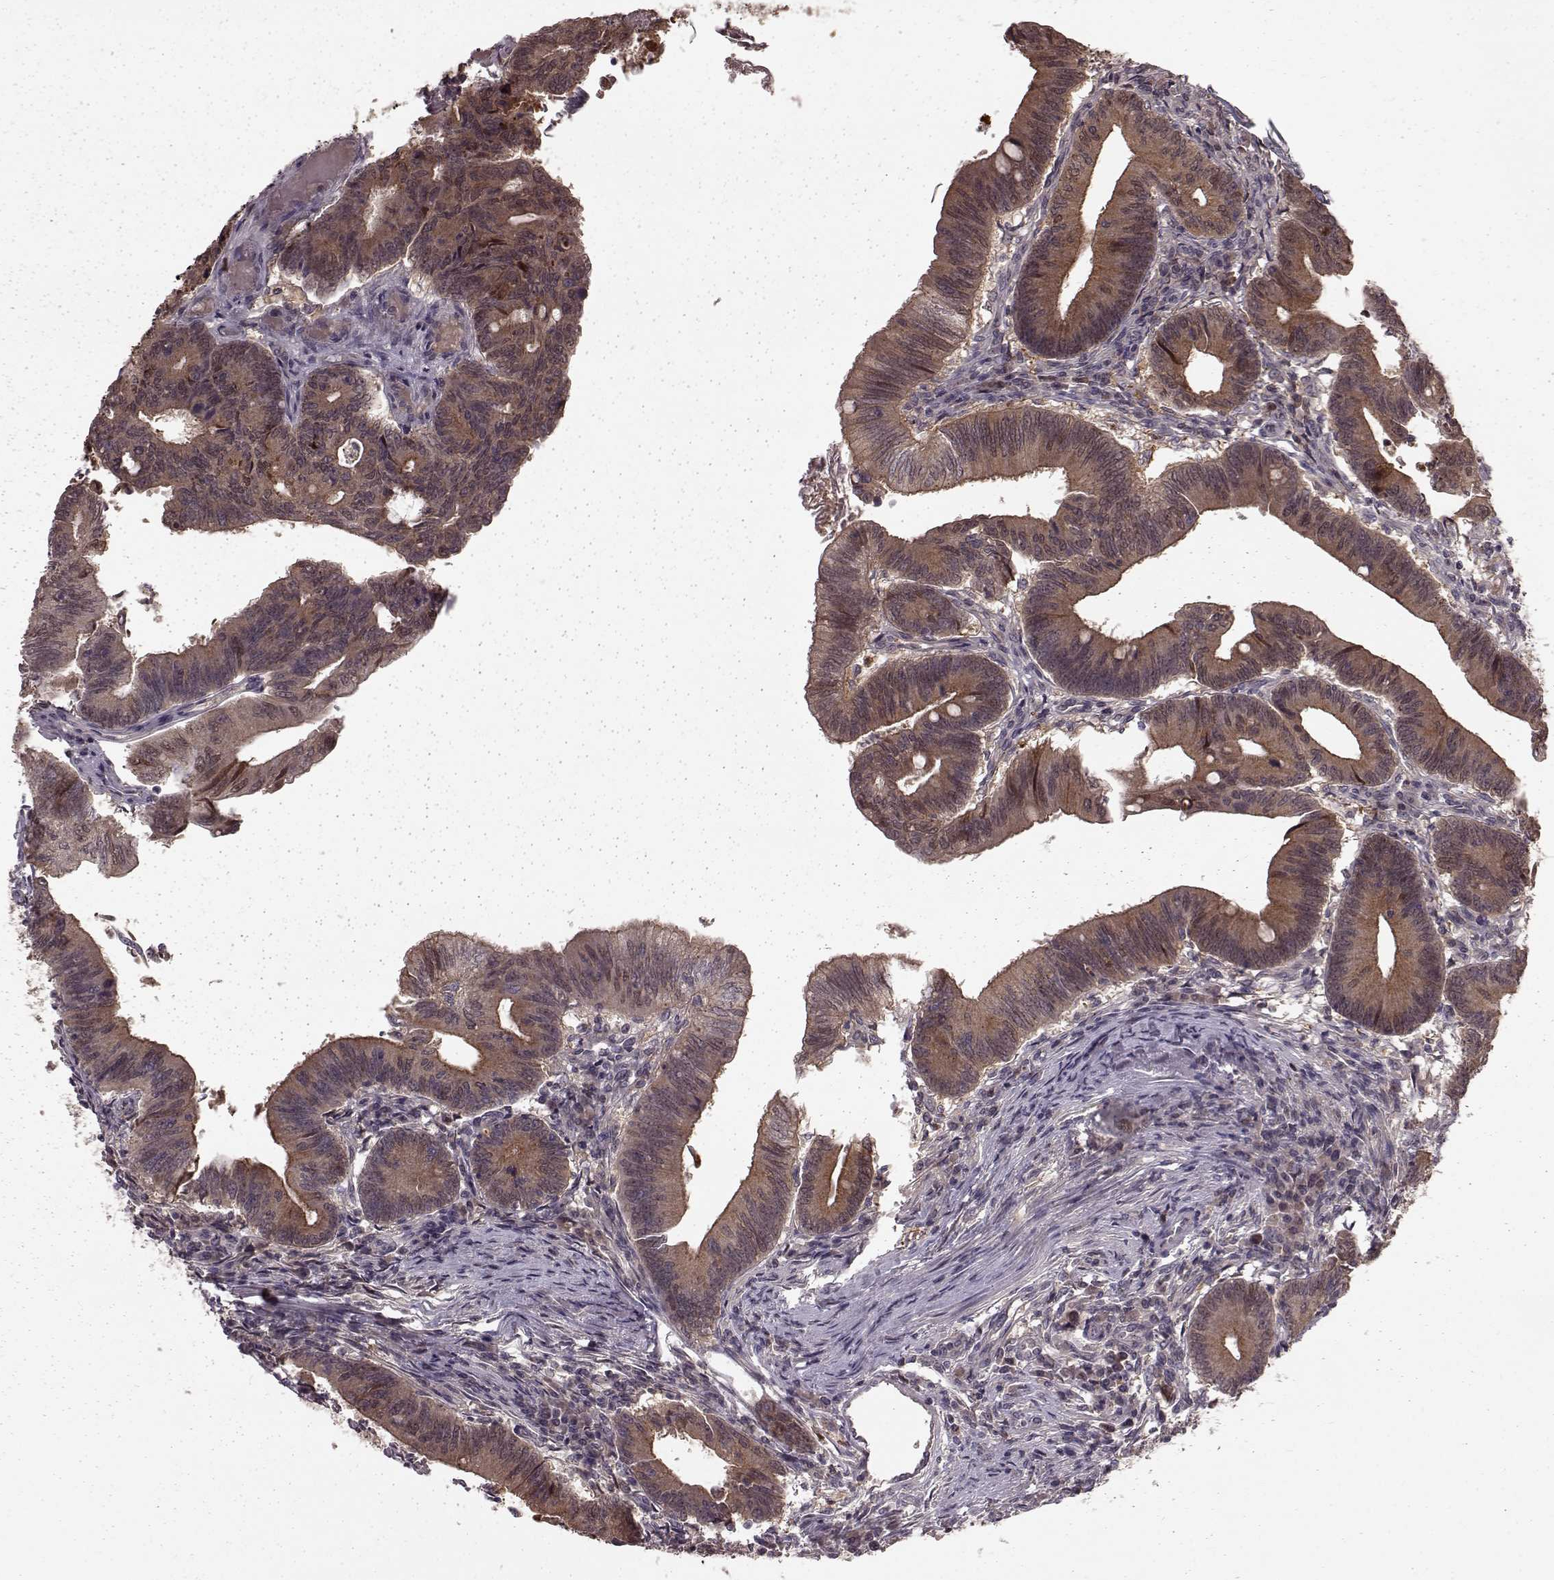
{"staining": {"intensity": "moderate", "quantity": "25%-75%", "location": "cytoplasmic/membranous"}, "tissue": "colorectal cancer", "cell_type": "Tumor cells", "image_type": "cancer", "snomed": [{"axis": "morphology", "description": "Adenocarcinoma, NOS"}, {"axis": "topography", "description": "Colon"}], "caption": "High-magnification brightfield microscopy of colorectal cancer (adenocarcinoma) stained with DAB (brown) and counterstained with hematoxylin (blue). tumor cells exhibit moderate cytoplasmic/membranous expression is present in approximately25%-75% of cells.", "gene": "GSS", "patient": {"sex": "female", "age": 70}}